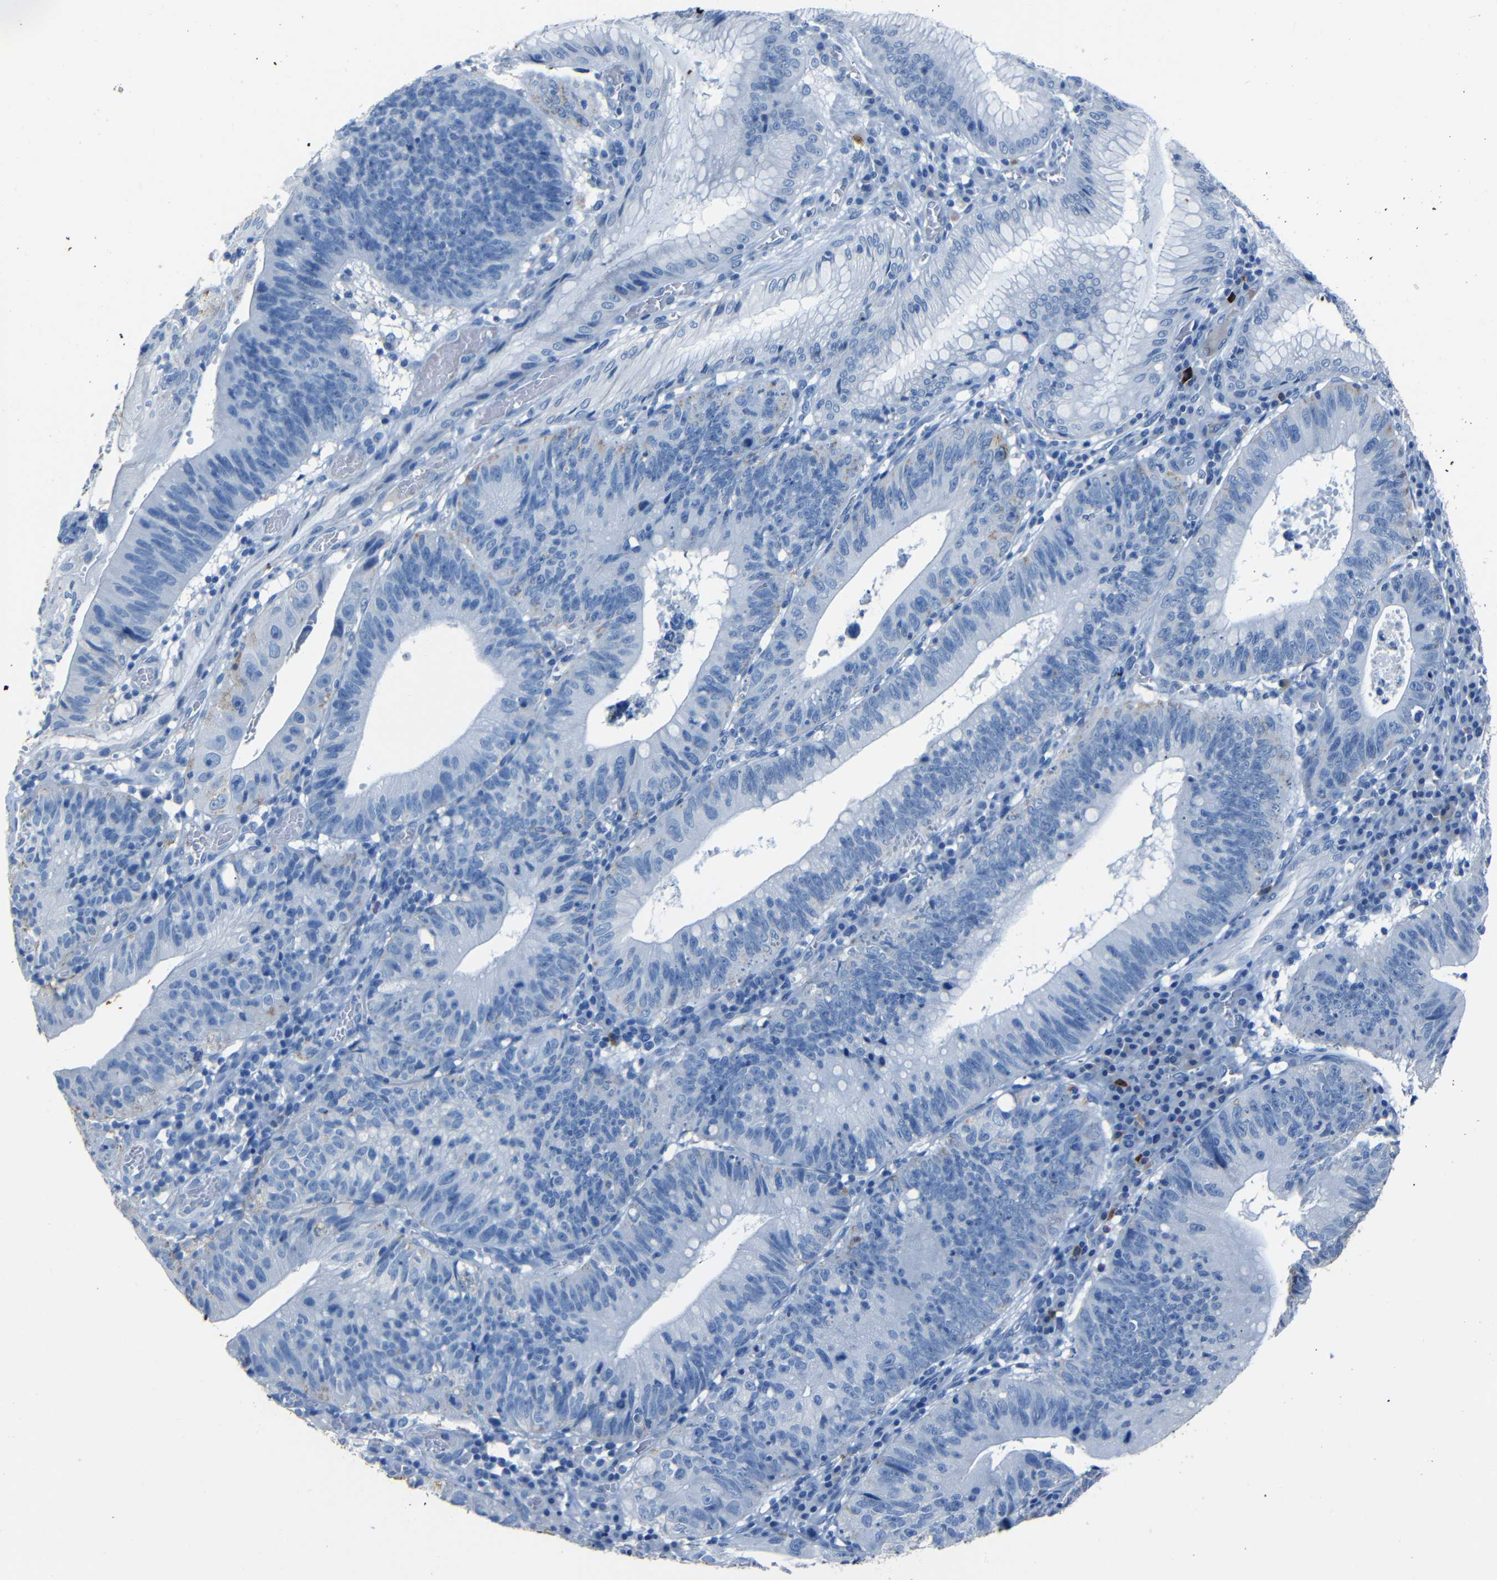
{"staining": {"intensity": "negative", "quantity": "none", "location": "none"}, "tissue": "stomach cancer", "cell_type": "Tumor cells", "image_type": "cancer", "snomed": [{"axis": "morphology", "description": "Adenocarcinoma, NOS"}, {"axis": "topography", "description": "Stomach"}], "caption": "Tumor cells are negative for brown protein staining in stomach cancer (adenocarcinoma).", "gene": "CLDN11", "patient": {"sex": "male", "age": 59}}